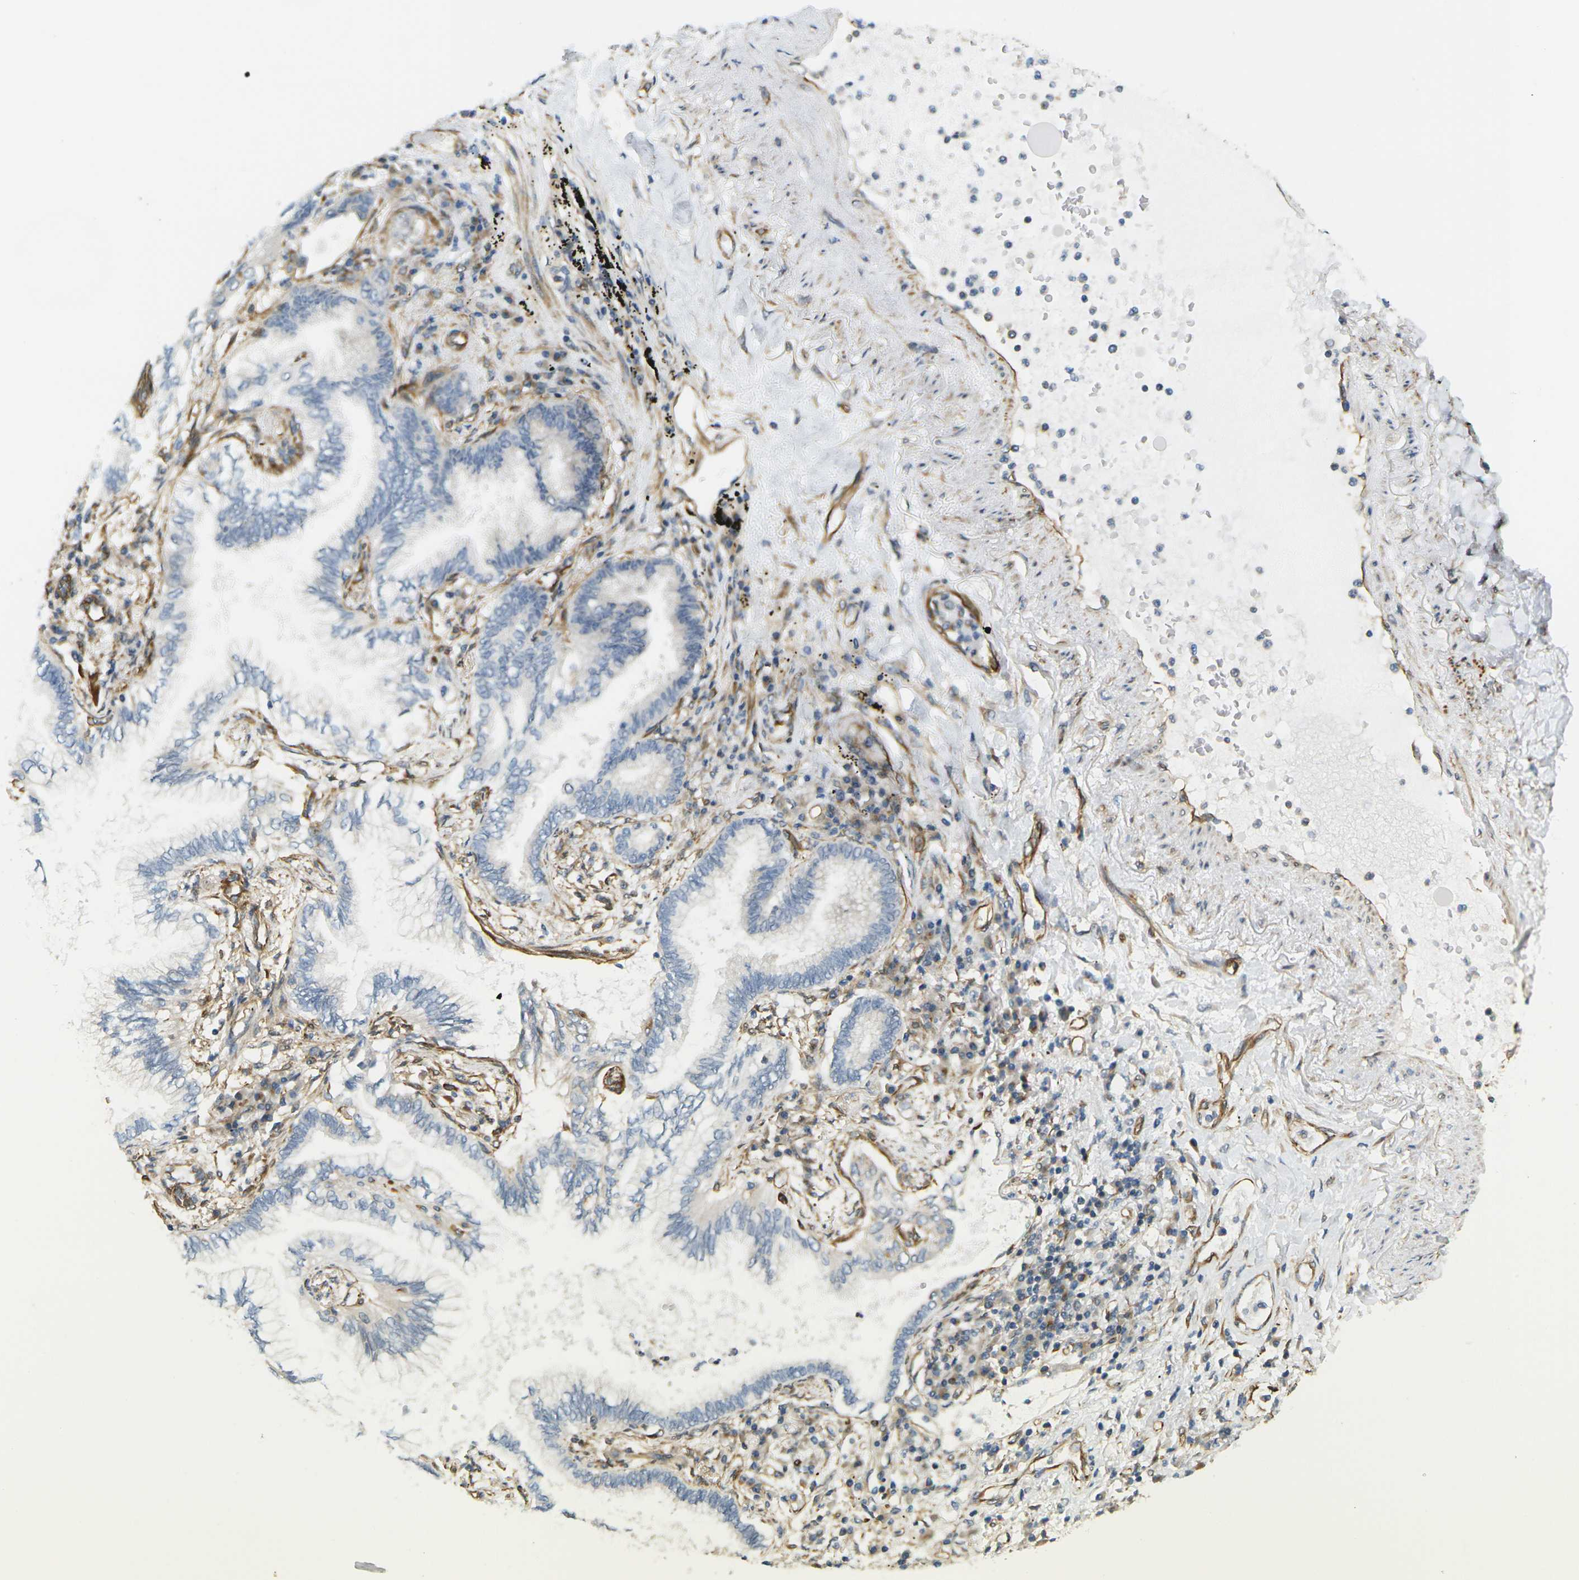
{"staining": {"intensity": "negative", "quantity": "none", "location": "none"}, "tissue": "lung cancer", "cell_type": "Tumor cells", "image_type": "cancer", "snomed": [{"axis": "morphology", "description": "Normal tissue, NOS"}, {"axis": "morphology", "description": "Adenocarcinoma, NOS"}, {"axis": "topography", "description": "Bronchus"}, {"axis": "topography", "description": "Lung"}], "caption": "DAB (3,3'-diaminobenzidine) immunohistochemical staining of human adenocarcinoma (lung) demonstrates no significant positivity in tumor cells.", "gene": "CYTH3", "patient": {"sex": "female", "age": 70}}